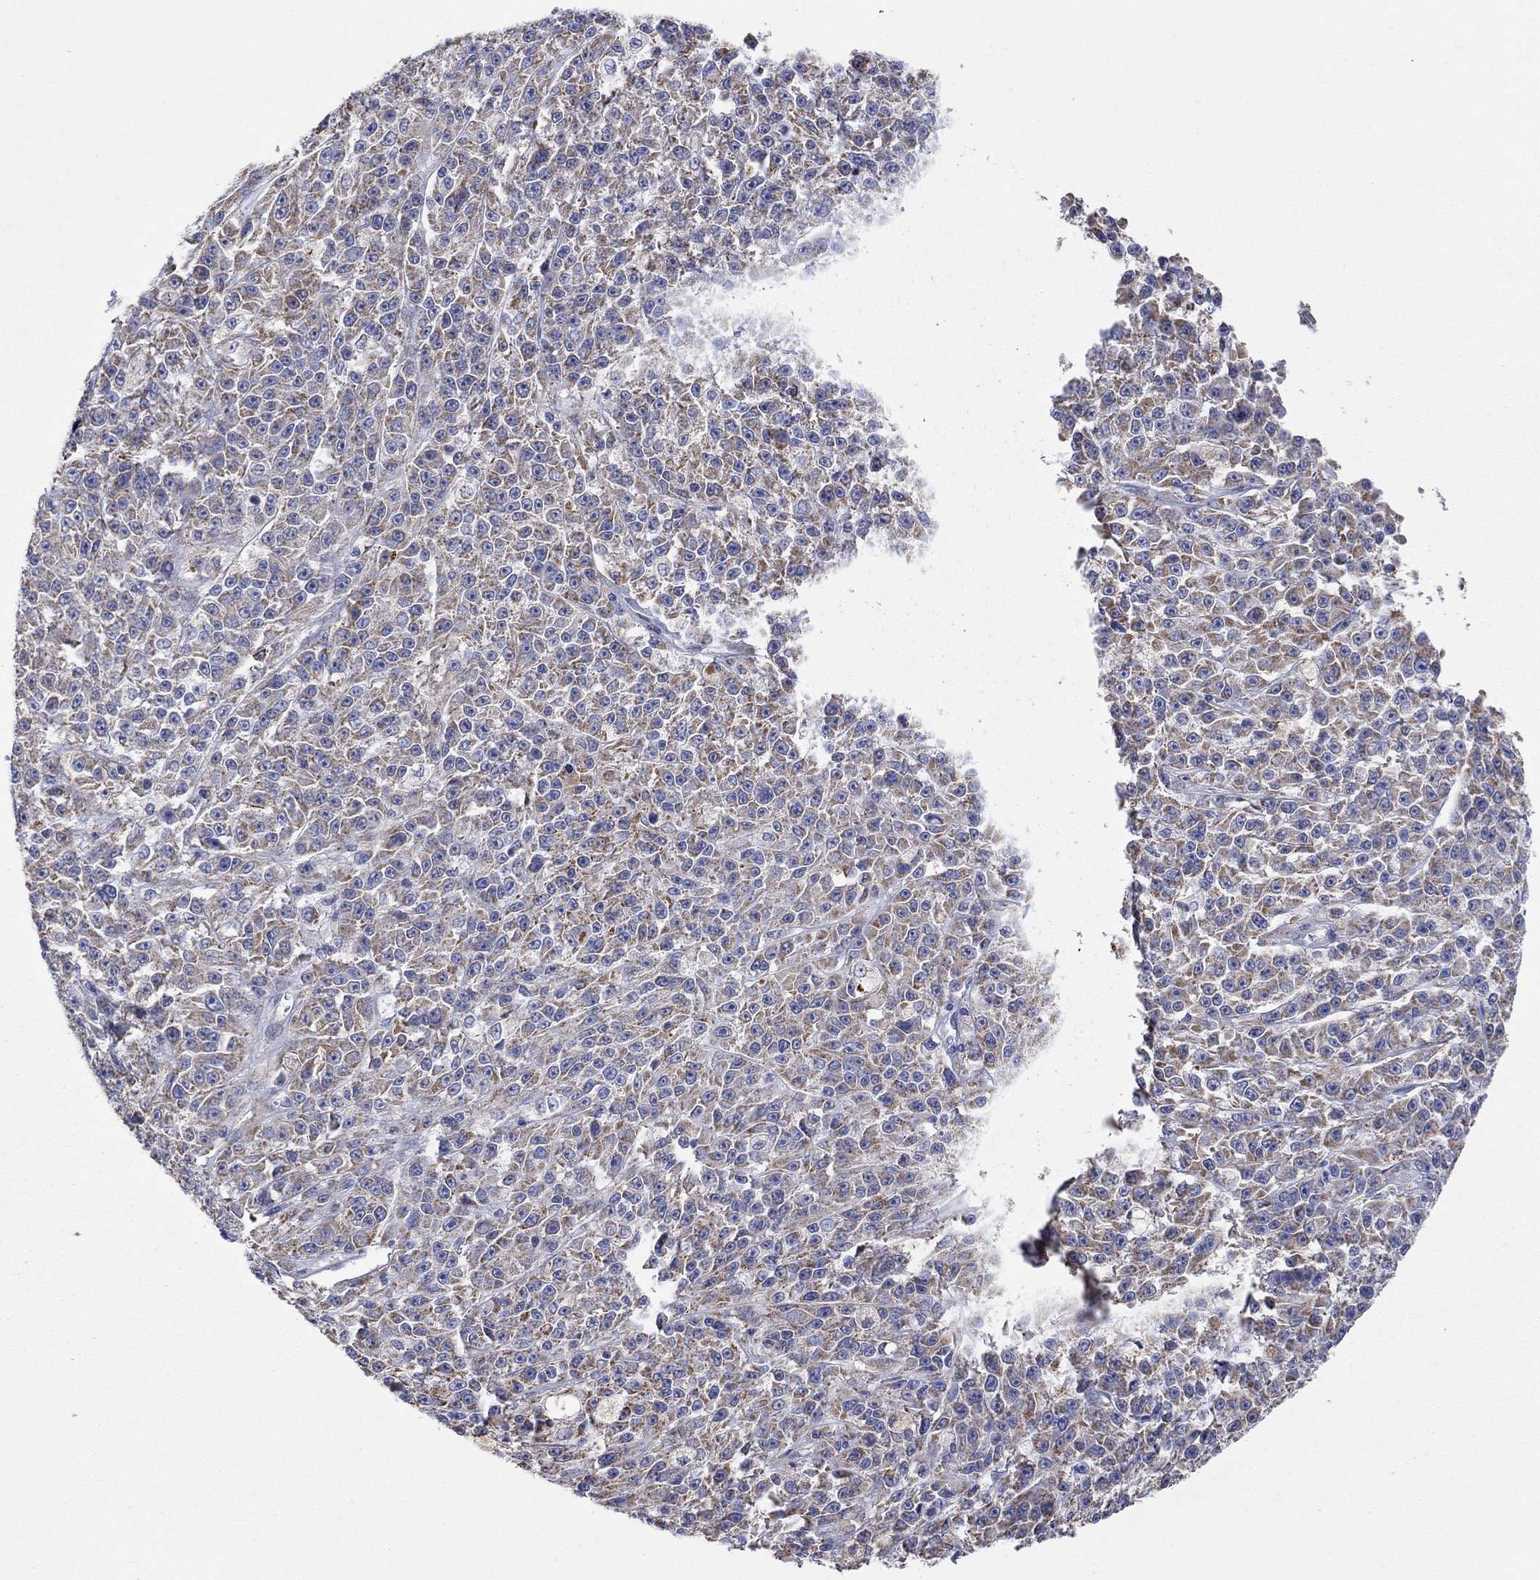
{"staining": {"intensity": "moderate", "quantity": ">75%", "location": "cytoplasmic/membranous"}, "tissue": "melanoma", "cell_type": "Tumor cells", "image_type": "cancer", "snomed": [{"axis": "morphology", "description": "Malignant melanoma, NOS"}, {"axis": "topography", "description": "Skin"}], "caption": "IHC of human melanoma displays medium levels of moderate cytoplasmic/membranous expression in about >75% of tumor cells. The protein is shown in brown color, while the nuclei are stained blue.", "gene": "CLVS1", "patient": {"sex": "female", "age": 58}}